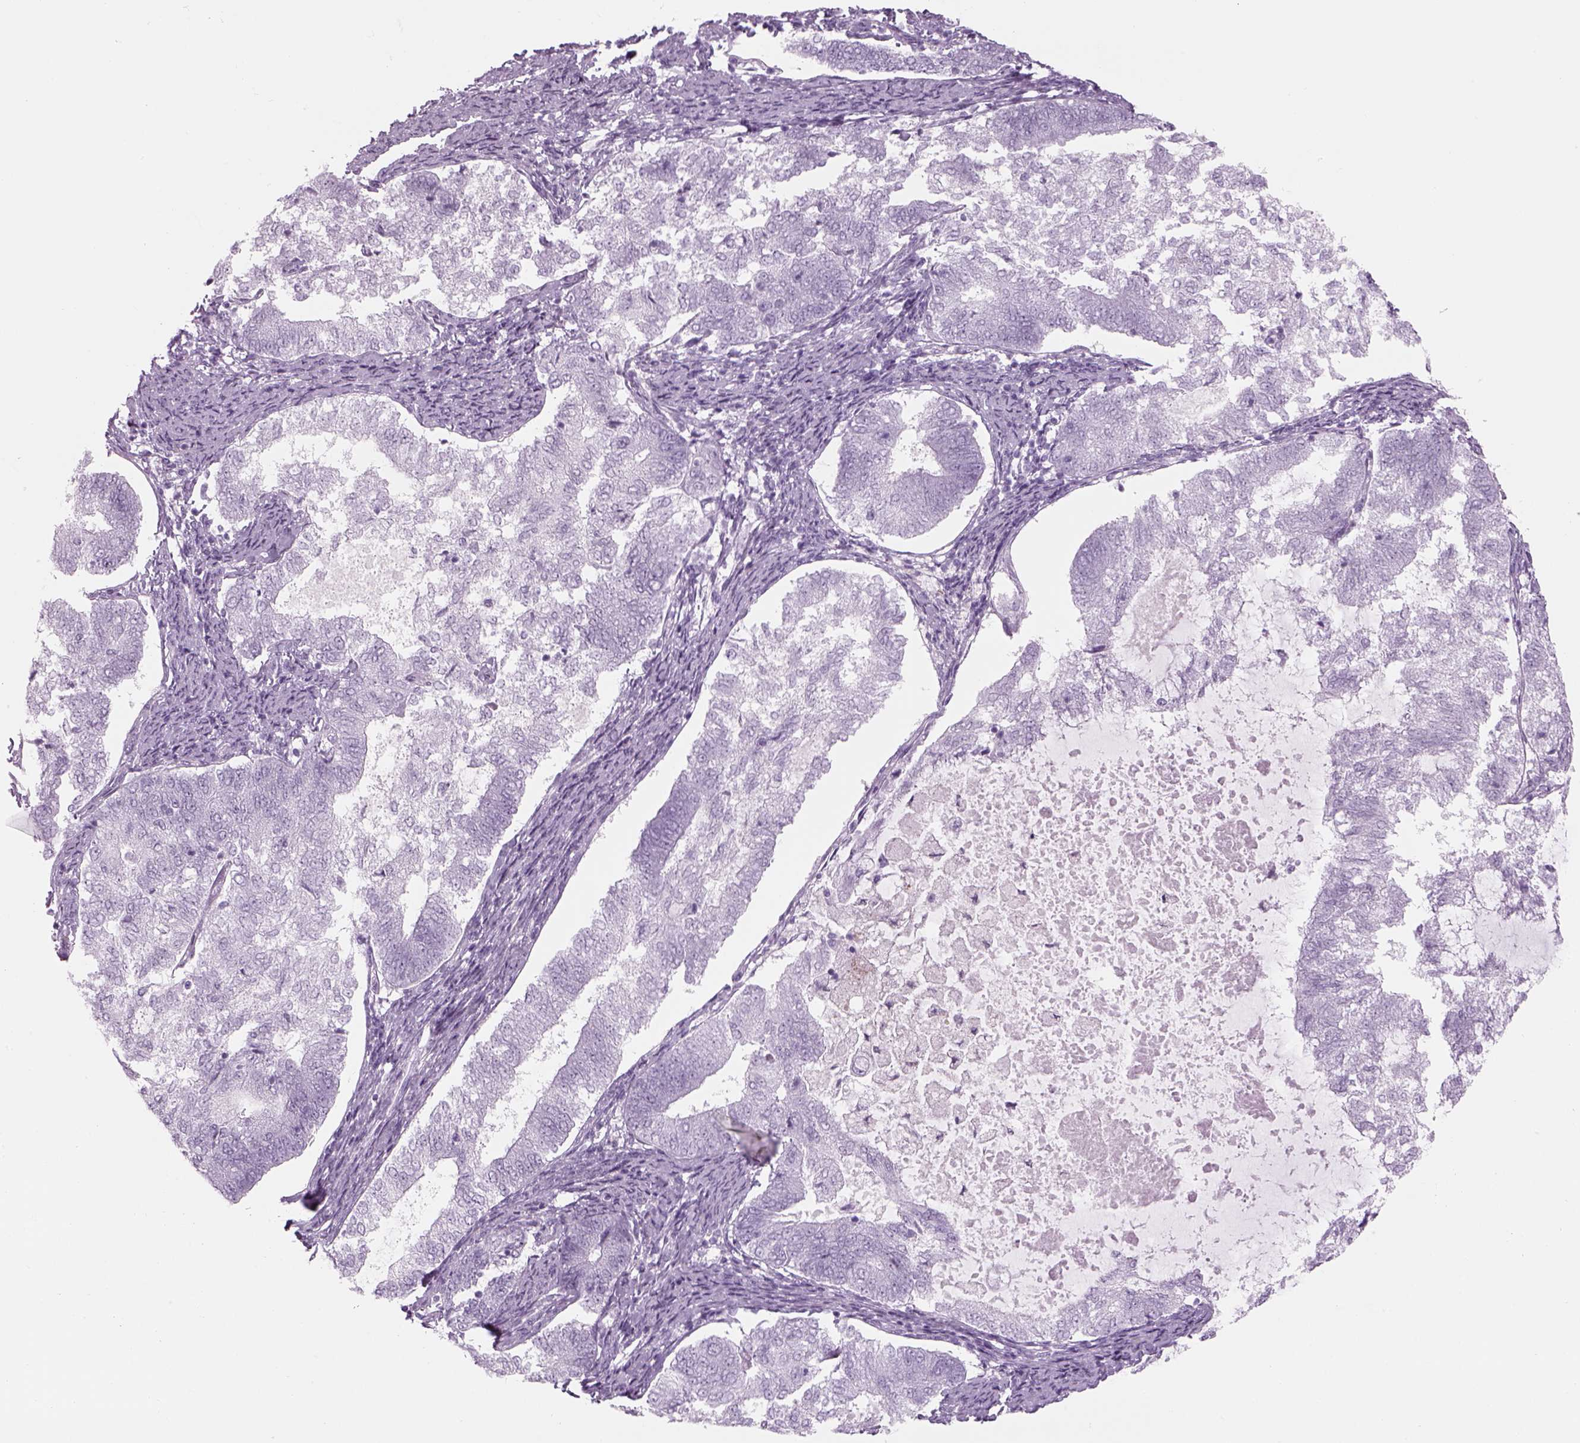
{"staining": {"intensity": "negative", "quantity": "none", "location": "none"}, "tissue": "endometrial cancer", "cell_type": "Tumor cells", "image_type": "cancer", "snomed": [{"axis": "morphology", "description": "Adenocarcinoma, NOS"}, {"axis": "topography", "description": "Endometrium"}], "caption": "Image shows no protein staining in tumor cells of adenocarcinoma (endometrial) tissue.", "gene": "PABPC1L2B", "patient": {"sex": "female", "age": 65}}